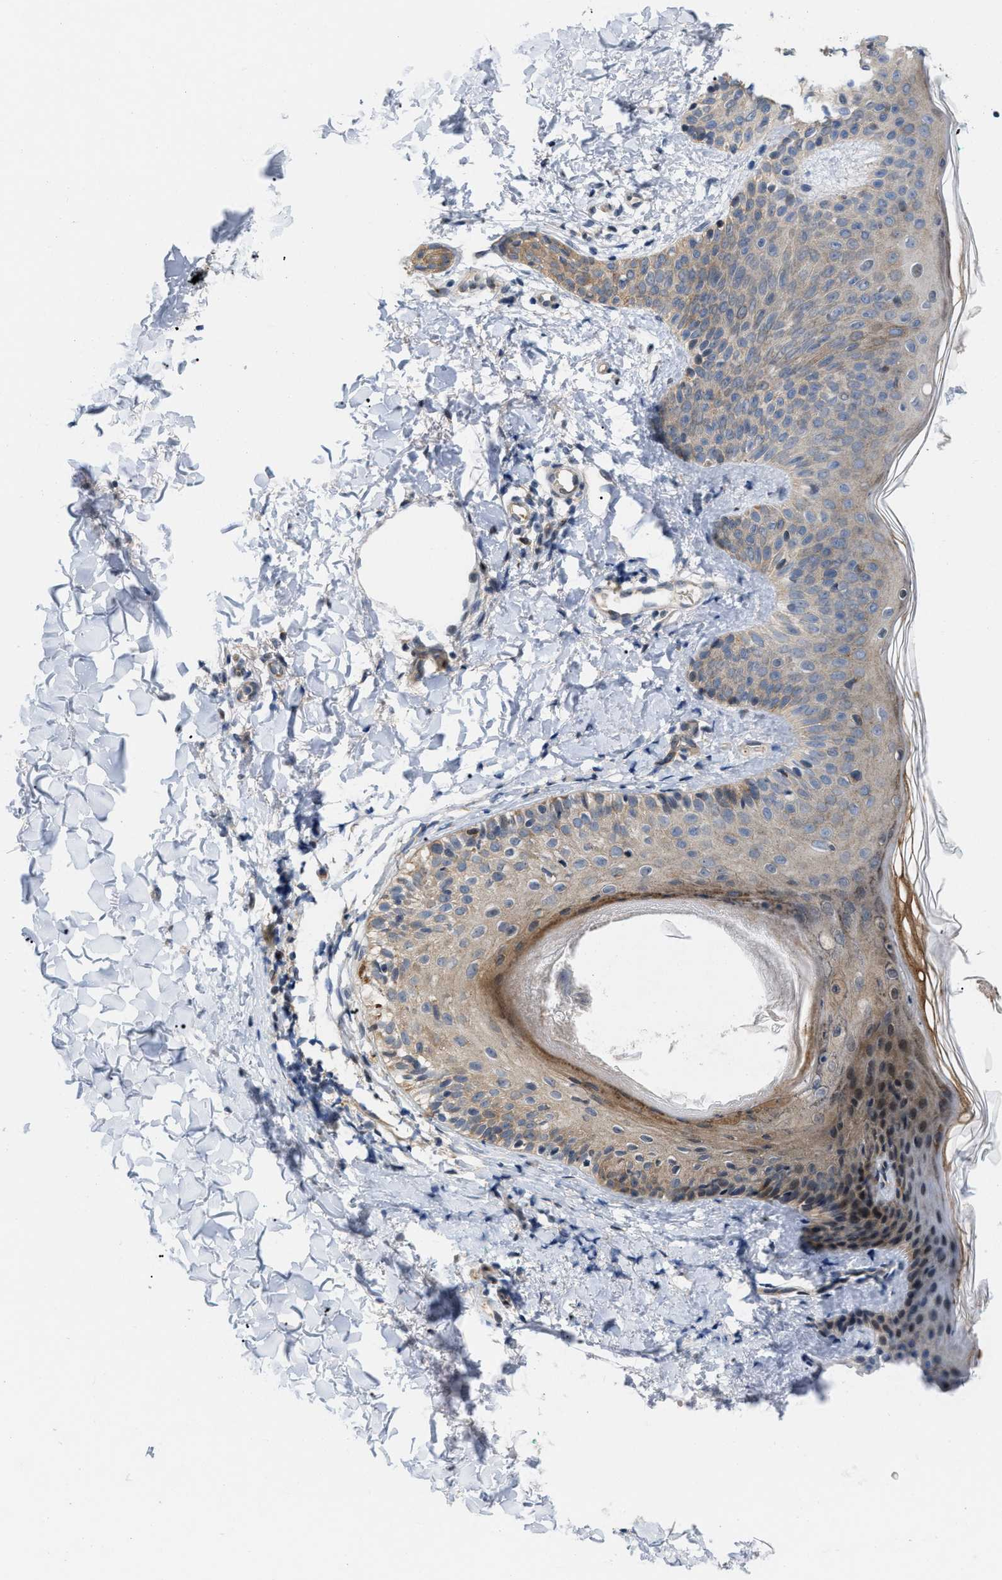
{"staining": {"intensity": "negative", "quantity": "none", "location": "none"}, "tissue": "skin", "cell_type": "Fibroblasts", "image_type": "normal", "snomed": [{"axis": "morphology", "description": "Normal tissue, NOS"}, {"axis": "topography", "description": "Skin"}], "caption": "Fibroblasts show no significant staining in normal skin.", "gene": "CSNK1A1", "patient": {"sex": "male", "age": 16}}